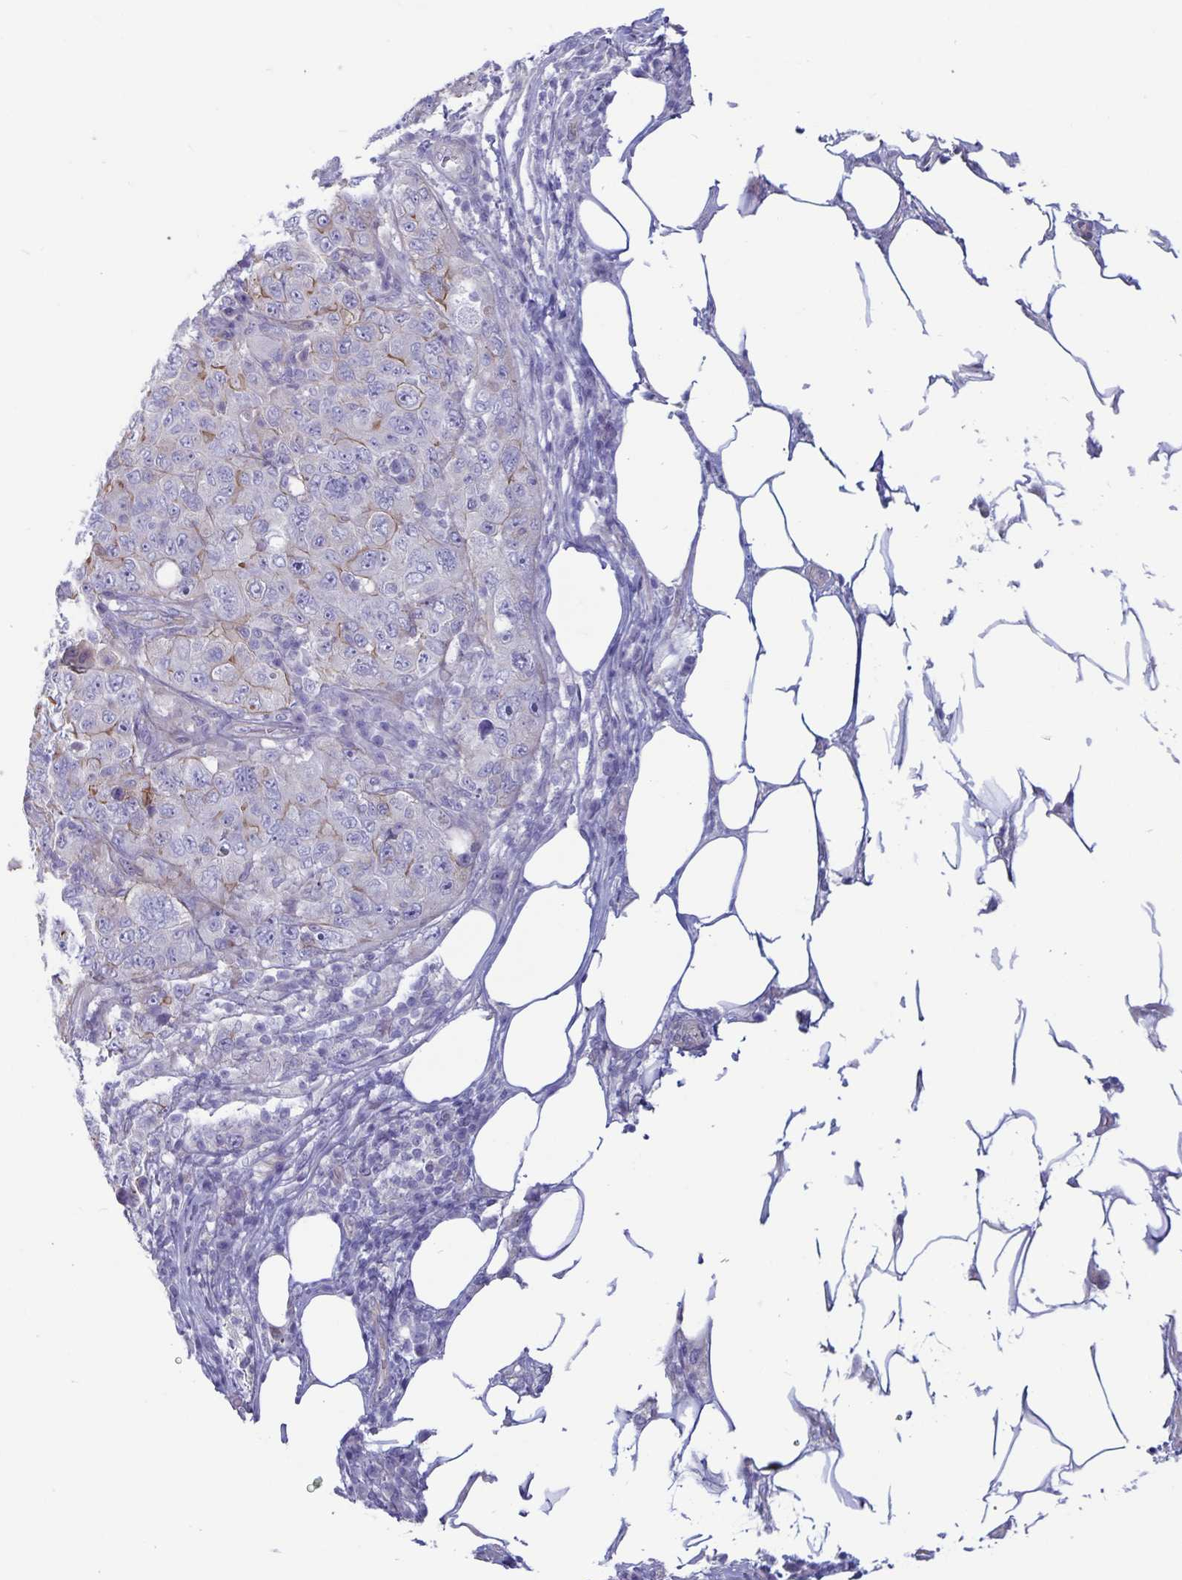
{"staining": {"intensity": "weak", "quantity": "<25%", "location": "cytoplasmic/membranous"}, "tissue": "pancreatic cancer", "cell_type": "Tumor cells", "image_type": "cancer", "snomed": [{"axis": "morphology", "description": "Adenocarcinoma, NOS"}, {"axis": "topography", "description": "Pancreas"}], "caption": "Pancreatic cancer was stained to show a protein in brown. There is no significant staining in tumor cells.", "gene": "PLCB3", "patient": {"sex": "male", "age": 68}}